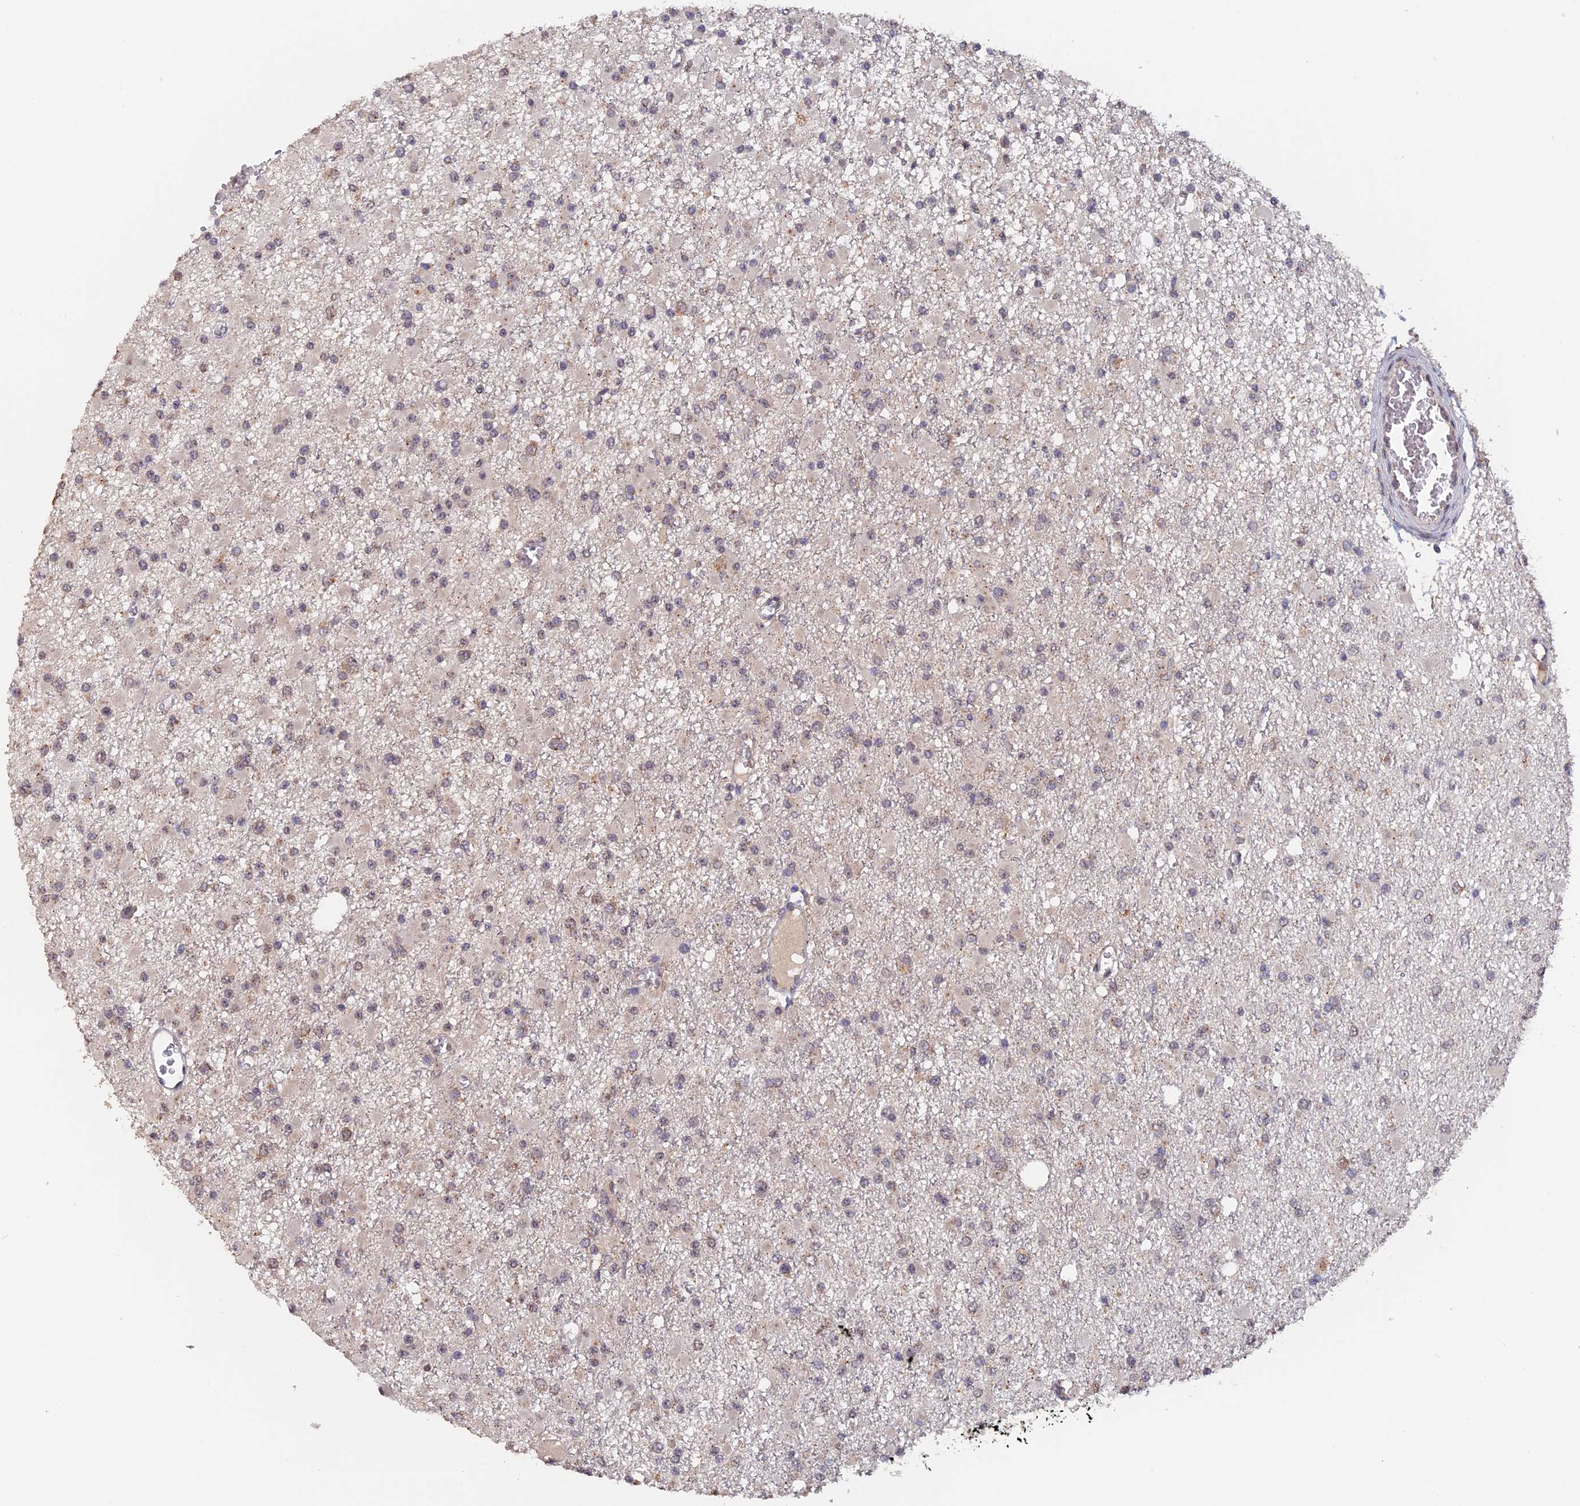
{"staining": {"intensity": "weak", "quantity": "25%-75%", "location": "nuclear"}, "tissue": "glioma", "cell_type": "Tumor cells", "image_type": "cancer", "snomed": [{"axis": "morphology", "description": "Glioma, malignant, Low grade"}, {"axis": "topography", "description": "Brain"}], "caption": "Immunohistochemical staining of low-grade glioma (malignant) reveals low levels of weak nuclear protein expression in approximately 25%-75% of tumor cells.", "gene": "PIGQ", "patient": {"sex": "female", "age": 22}}